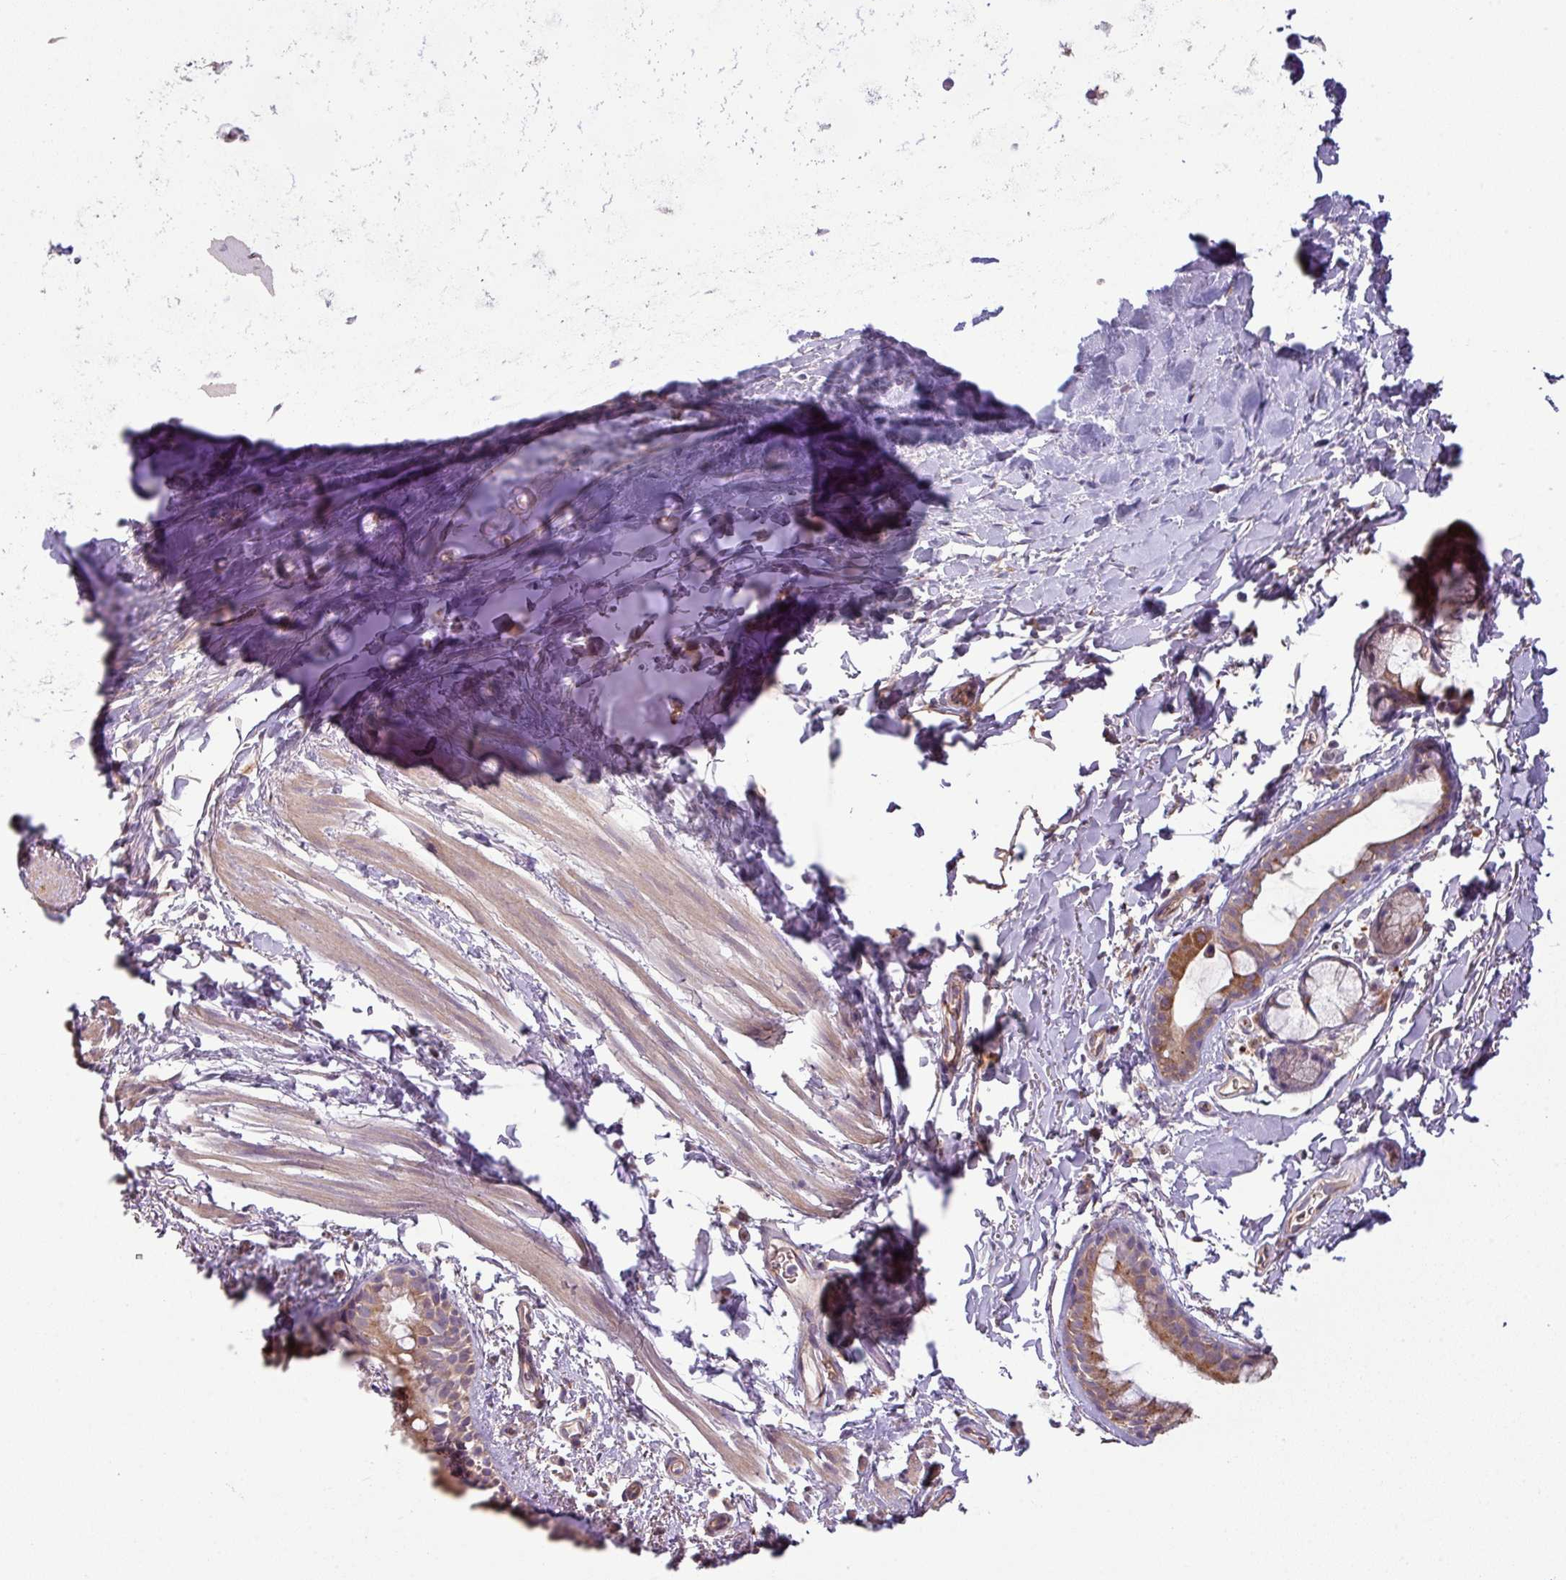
{"staining": {"intensity": "moderate", "quantity": ">75%", "location": "cytoplasmic/membranous"}, "tissue": "bronchus", "cell_type": "Respiratory epithelial cells", "image_type": "normal", "snomed": [{"axis": "morphology", "description": "Normal tissue, NOS"}, {"axis": "morphology", "description": "Squamous cell carcinoma, NOS"}, {"axis": "topography", "description": "Bronchus"}, {"axis": "topography", "description": "Lung"}], "caption": "DAB immunohistochemical staining of benign bronchus demonstrates moderate cytoplasmic/membranous protein positivity in approximately >75% of respiratory epithelial cells. (brown staining indicates protein expression, while blue staining denotes nuclei).", "gene": "NHSL2", "patient": {"sex": "female", "age": 70}}